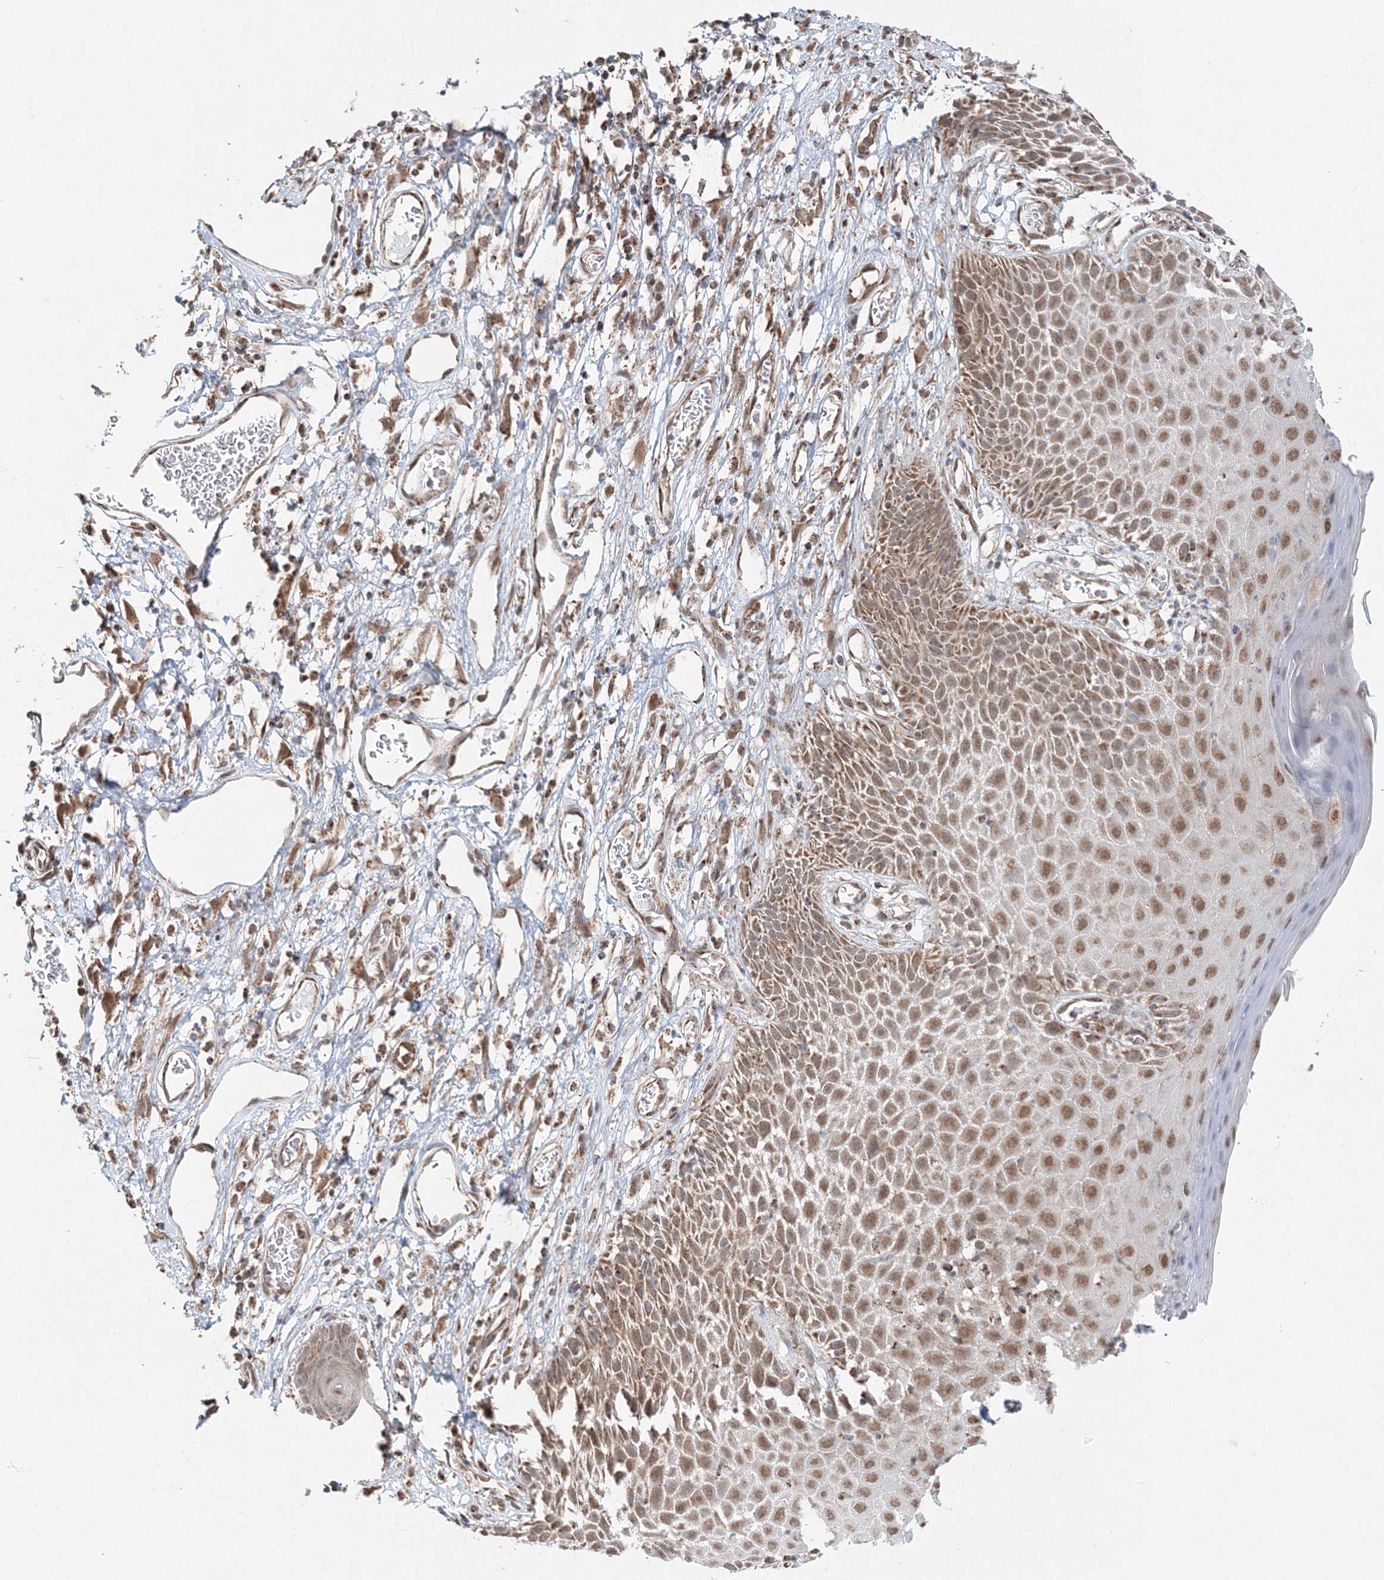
{"staining": {"intensity": "moderate", "quantity": ">75%", "location": "cytoplasmic/membranous,nuclear"}, "tissue": "skin", "cell_type": "Epidermal cells", "image_type": "normal", "snomed": [{"axis": "morphology", "description": "Normal tissue, NOS"}, {"axis": "topography", "description": "Vulva"}], "caption": "Immunohistochemistry (IHC) micrograph of benign skin: human skin stained using immunohistochemistry (IHC) exhibits medium levels of moderate protein expression localized specifically in the cytoplasmic/membranous,nuclear of epidermal cells, appearing as a cytoplasmic/membranous,nuclear brown color.", "gene": "PSMD6", "patient": {"sex": "female", "age": 68}}